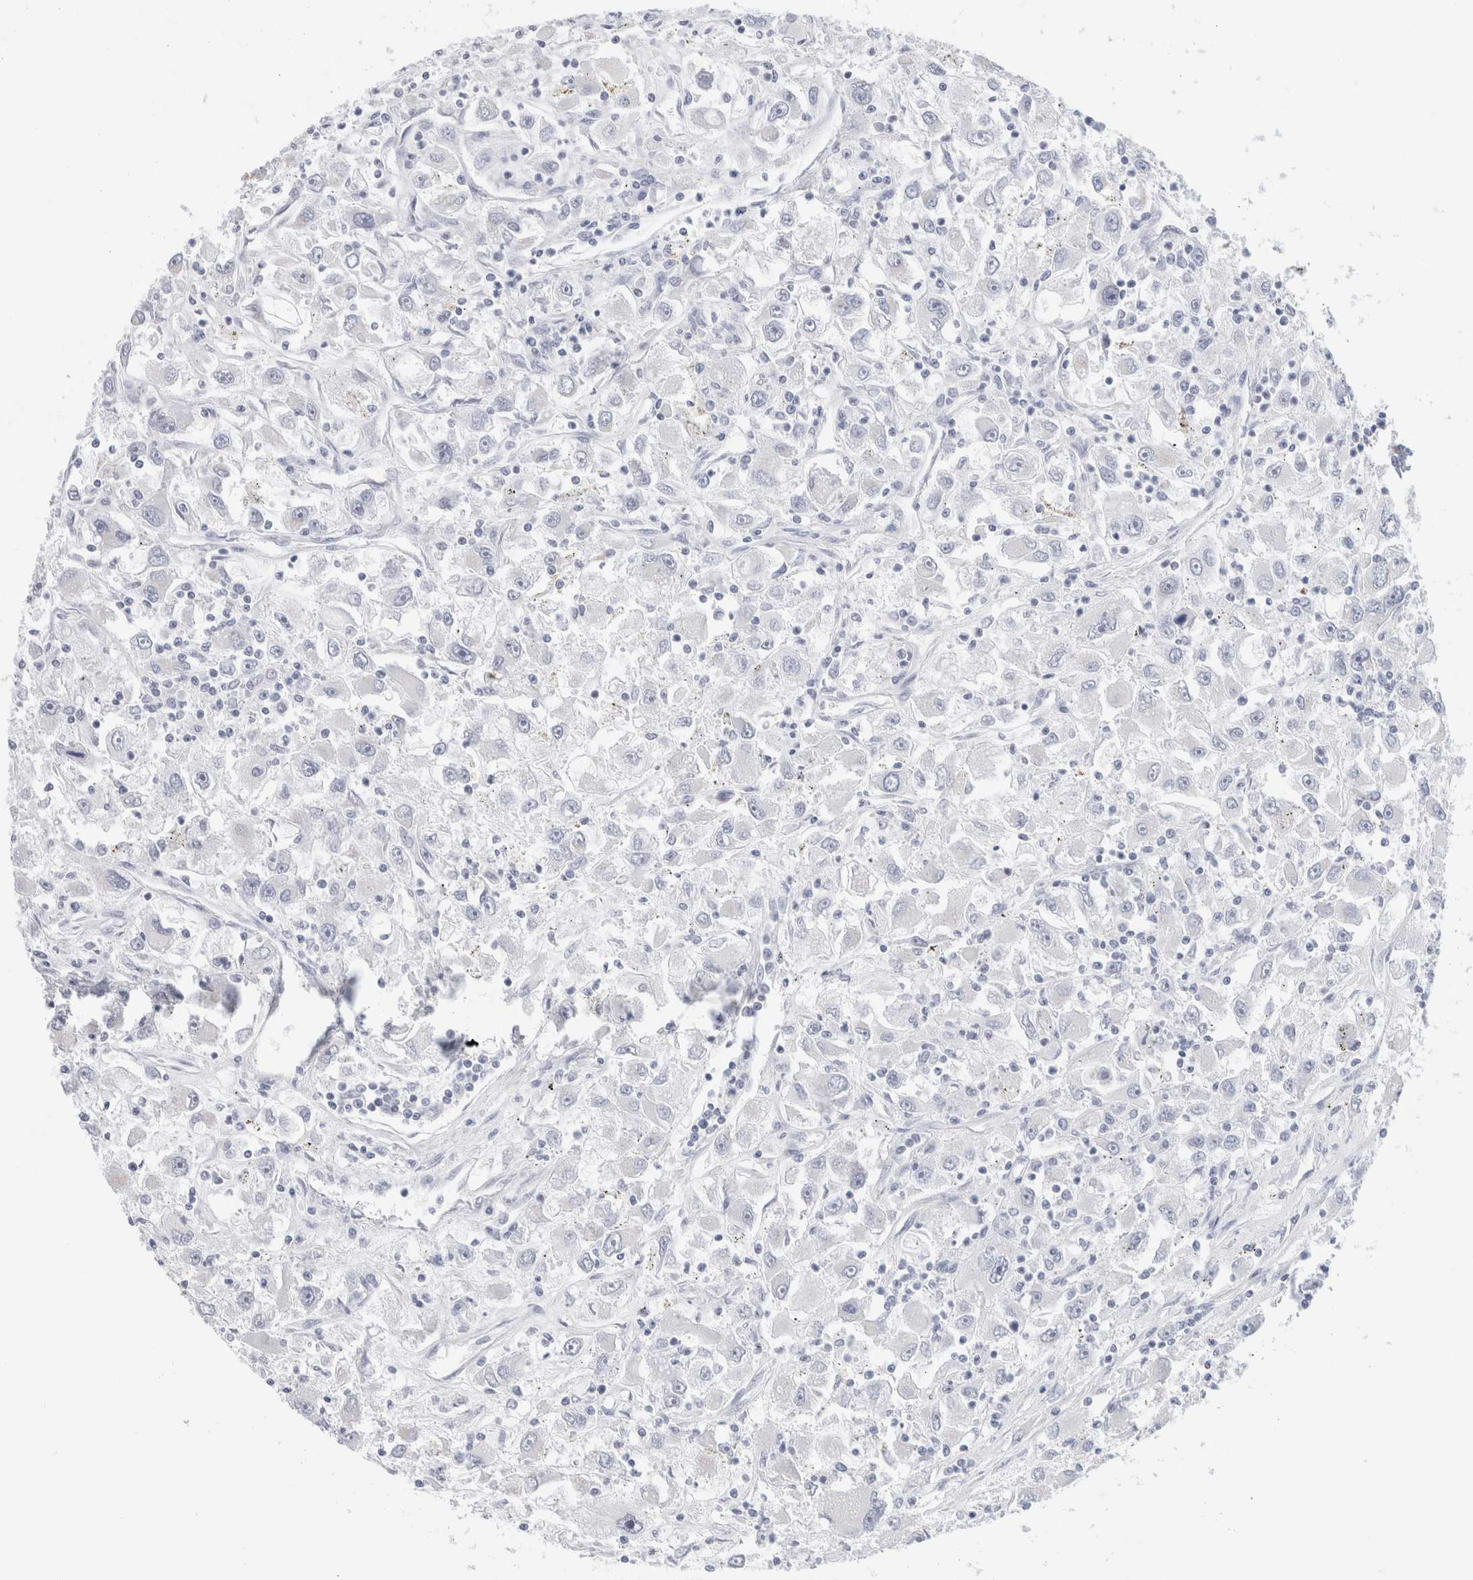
{"staining": {"intensity": "negative", "quantity": "none", "location": "none"}, "tissue": "renal cancer", "cell_type": "Tumor cells", "image_type": "cancer", "snomed": [{"axis": "morphology", "description": "Adenocarcinoma, NOS"}, {"axis": "topography", "description": "Kidney"}], "caption": "DAB (3,3'-diaminobenzidine) immunohistochemical staining of human renal adenocarcinoma demonstrates no significant positivity in tumor cells. Nuclei are stained in blue.", "gene": "ECHDC2", "patient": {"sex": "female", "age": 52}}